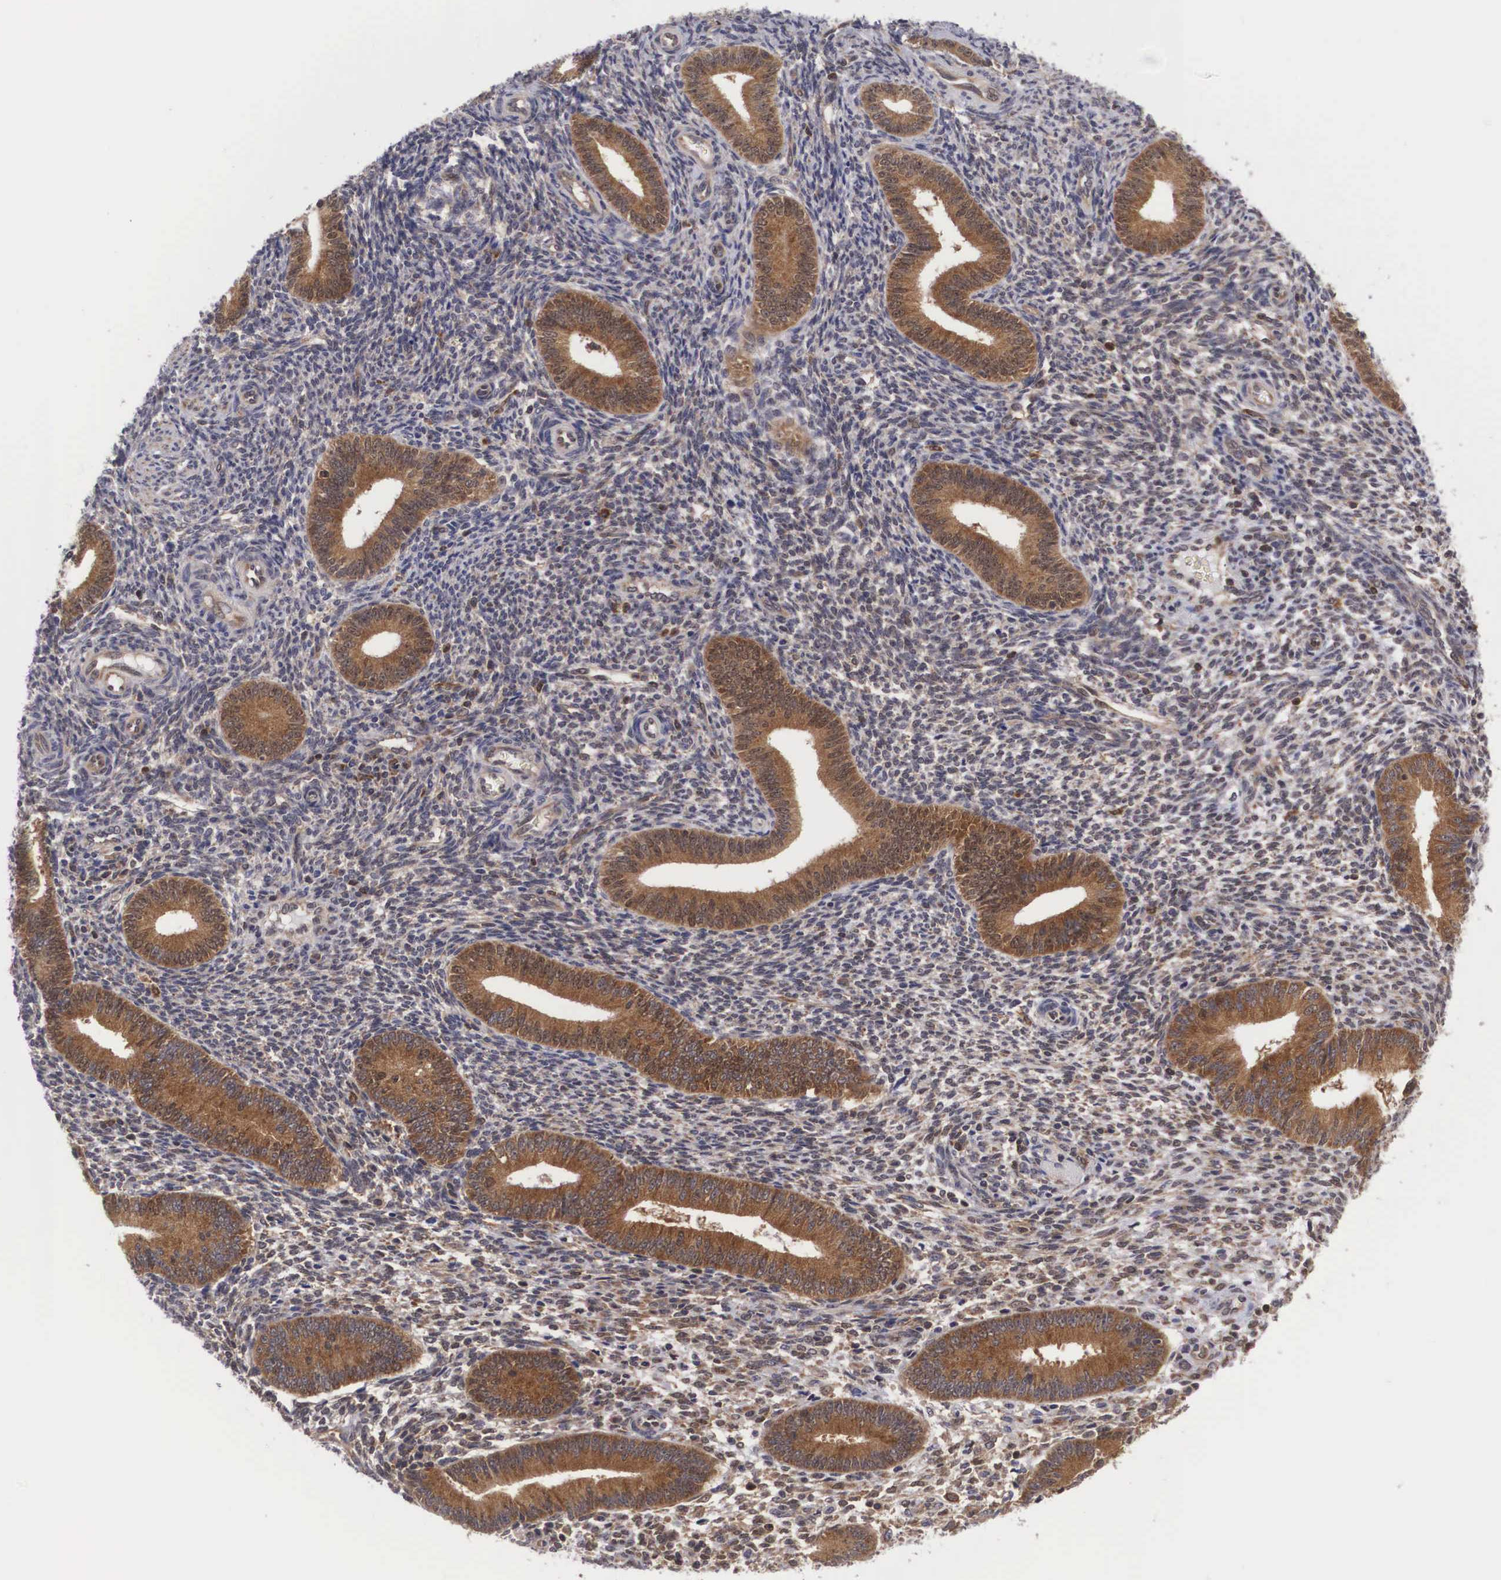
{"staining": {"intensity": "moderate", "quantity": "25%-75%", "location": "cytoplasmic/membranous,nuclear"}, "tissue": "endometrium", "cell_type": "Cells in endometrial stroma", "image_type": "normal", "snomed": [{"axis": "morphology", "description": "Normal tissue, NOS"}, {"axis": "topography", "description": "Endometrium"}], "caption": "Protein staining of benign endometrium displays moderate cytoplasmic/membranous,nuclear expression in about 25%-75% of cells in endometrial stroma. Using DAB (3,3'-diaminobenzidine) (brown) and hematoxylin (blue) stains, captured at high magnification using brightfield microscopy.", "gene": "ADSL", "patient": {"sex": "female", "age": 35}}